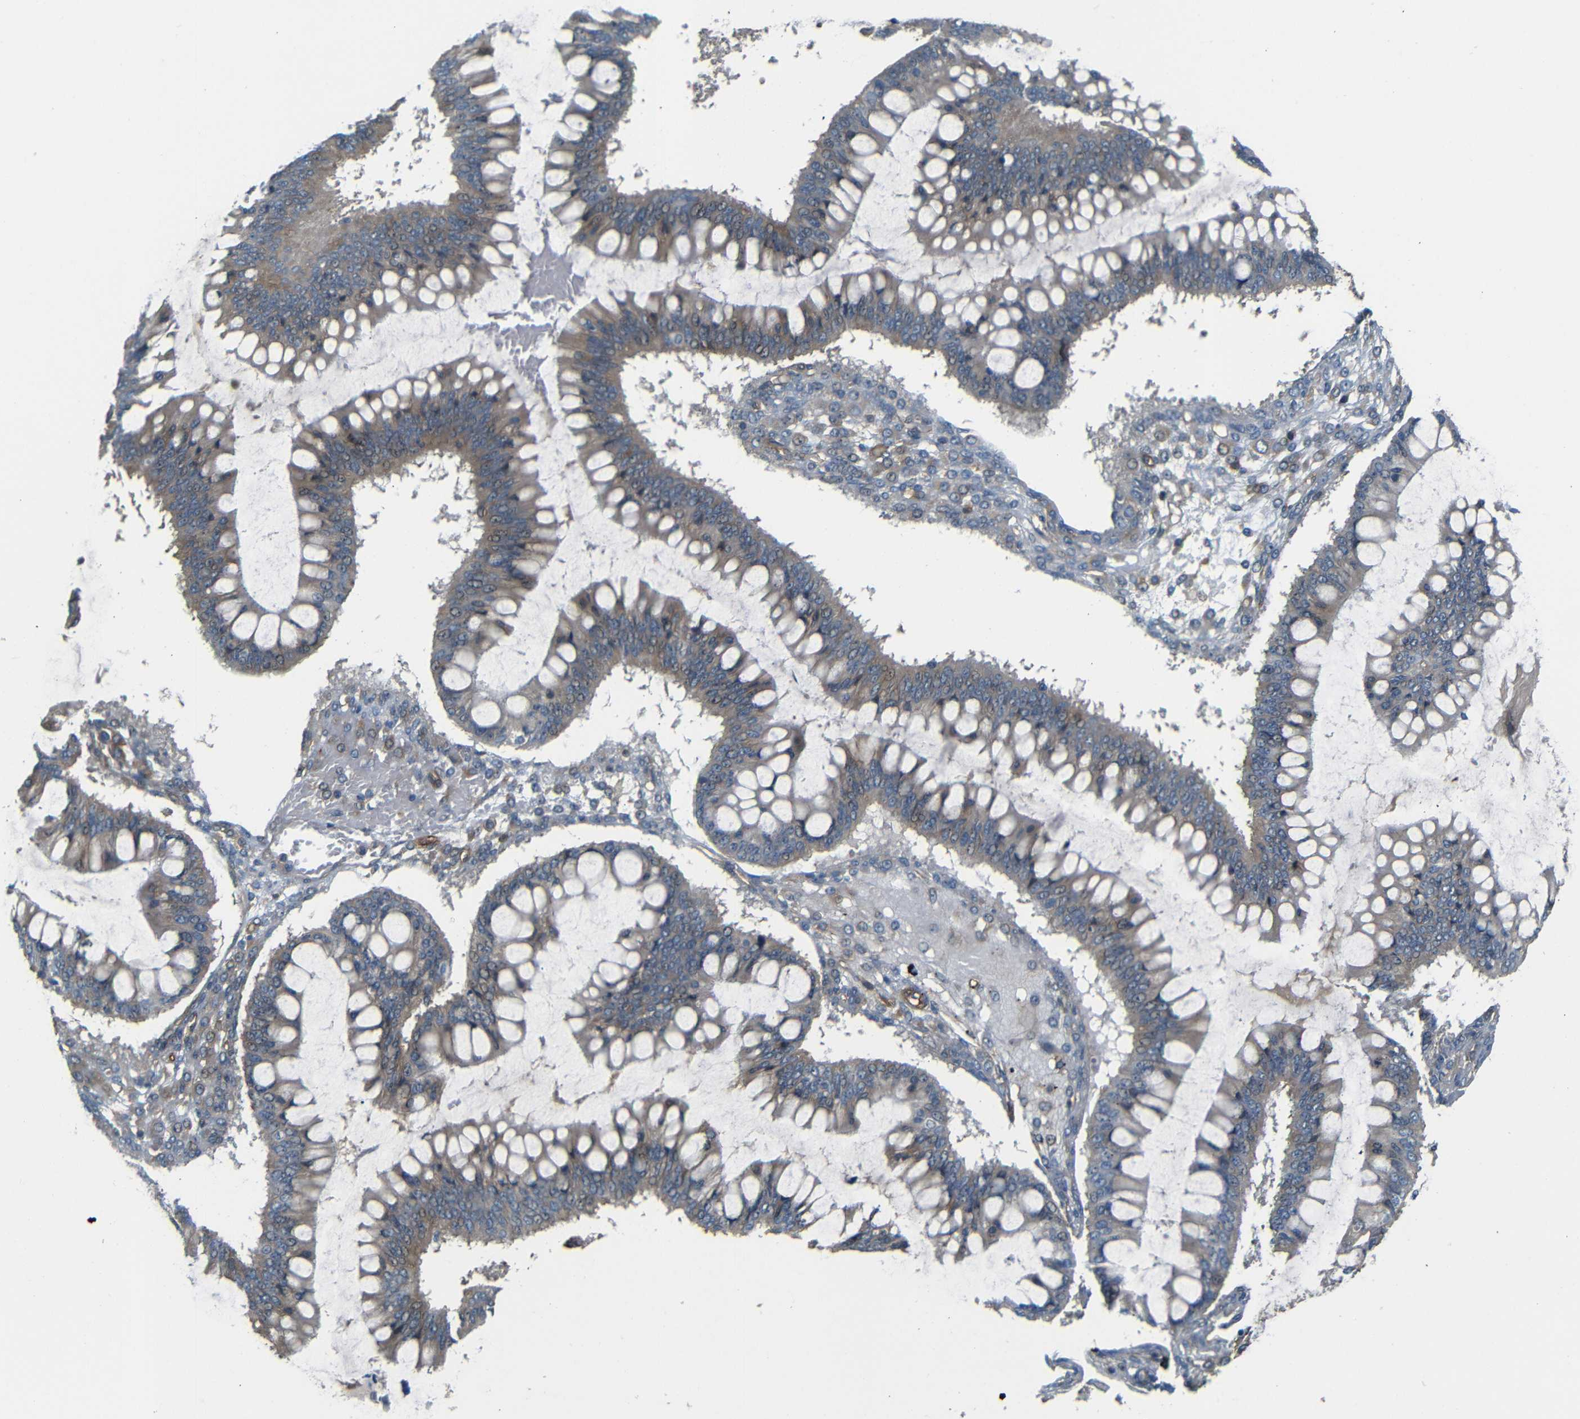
{"staining": {"intensity": "moderate", "quantity": ">75%", "location": "cytoplasmic/membranous"}, "tissue": "ovarian cancer", "cell_type": "Tumor cells", "image_type": "cancer", "snomed": [{"axis": "morphology", "description": "Cystadenocarcinoma, mucinous, NOS"}, {"axis": "topography", "description": "Ovary"}], "caption": "High-magnification brightfield microscopy of ovarian cancer stained with DAB (3,3'-diaminobenzidine) (brown) and counterstained with hematoxylin (blue). tumor cells exhibit moderate cytoplasmic/membranous staining is seen in about>75% of cells.", "gene": "RELL1", "patient": {"sex": "female", "age": 73}}